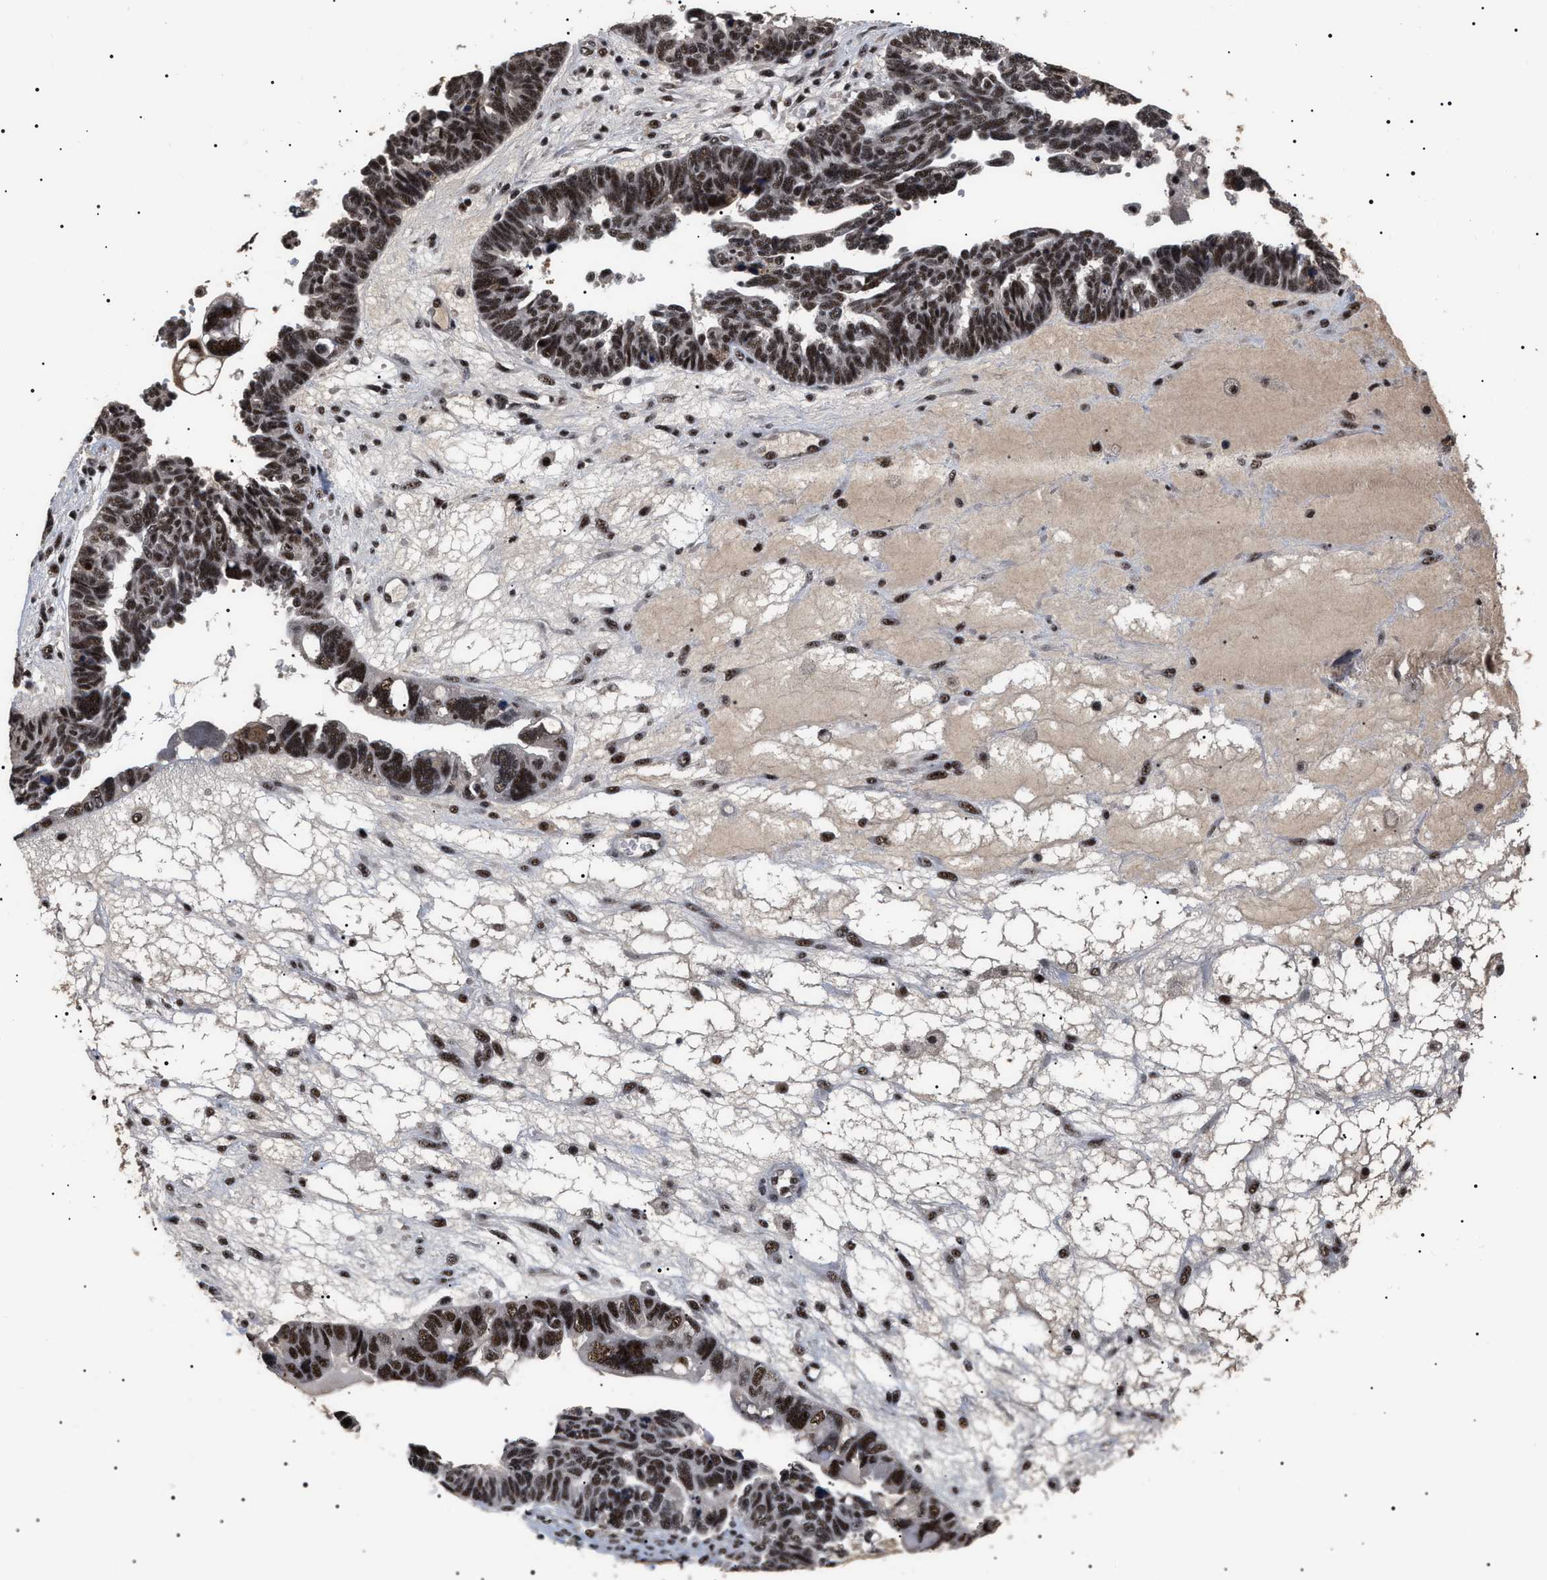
{"staining": {"intensity": "strong", "quantity": ">75%", "location": "nuclear"}, "tissue": "ovarian cancer", "cell_type": "Tumor cells", "image_type": "cancer", "snomed": [{"axis": "morphology", "description": "Cystadenocarcinoma, serous, NOS"}, {"axis": "topography", "description": "Ovary"}], "caption": "Immunohistochemistry image of neoplastic tissue: human ovarian cancer stained using immunohistochemistry shows high levels of strong protein expression localized specifically in the nuclear of tumor cells, appearing as a nuclear brown color.", "gene": "CAAP1", "patient": {"sex": "female", "age": 79}}